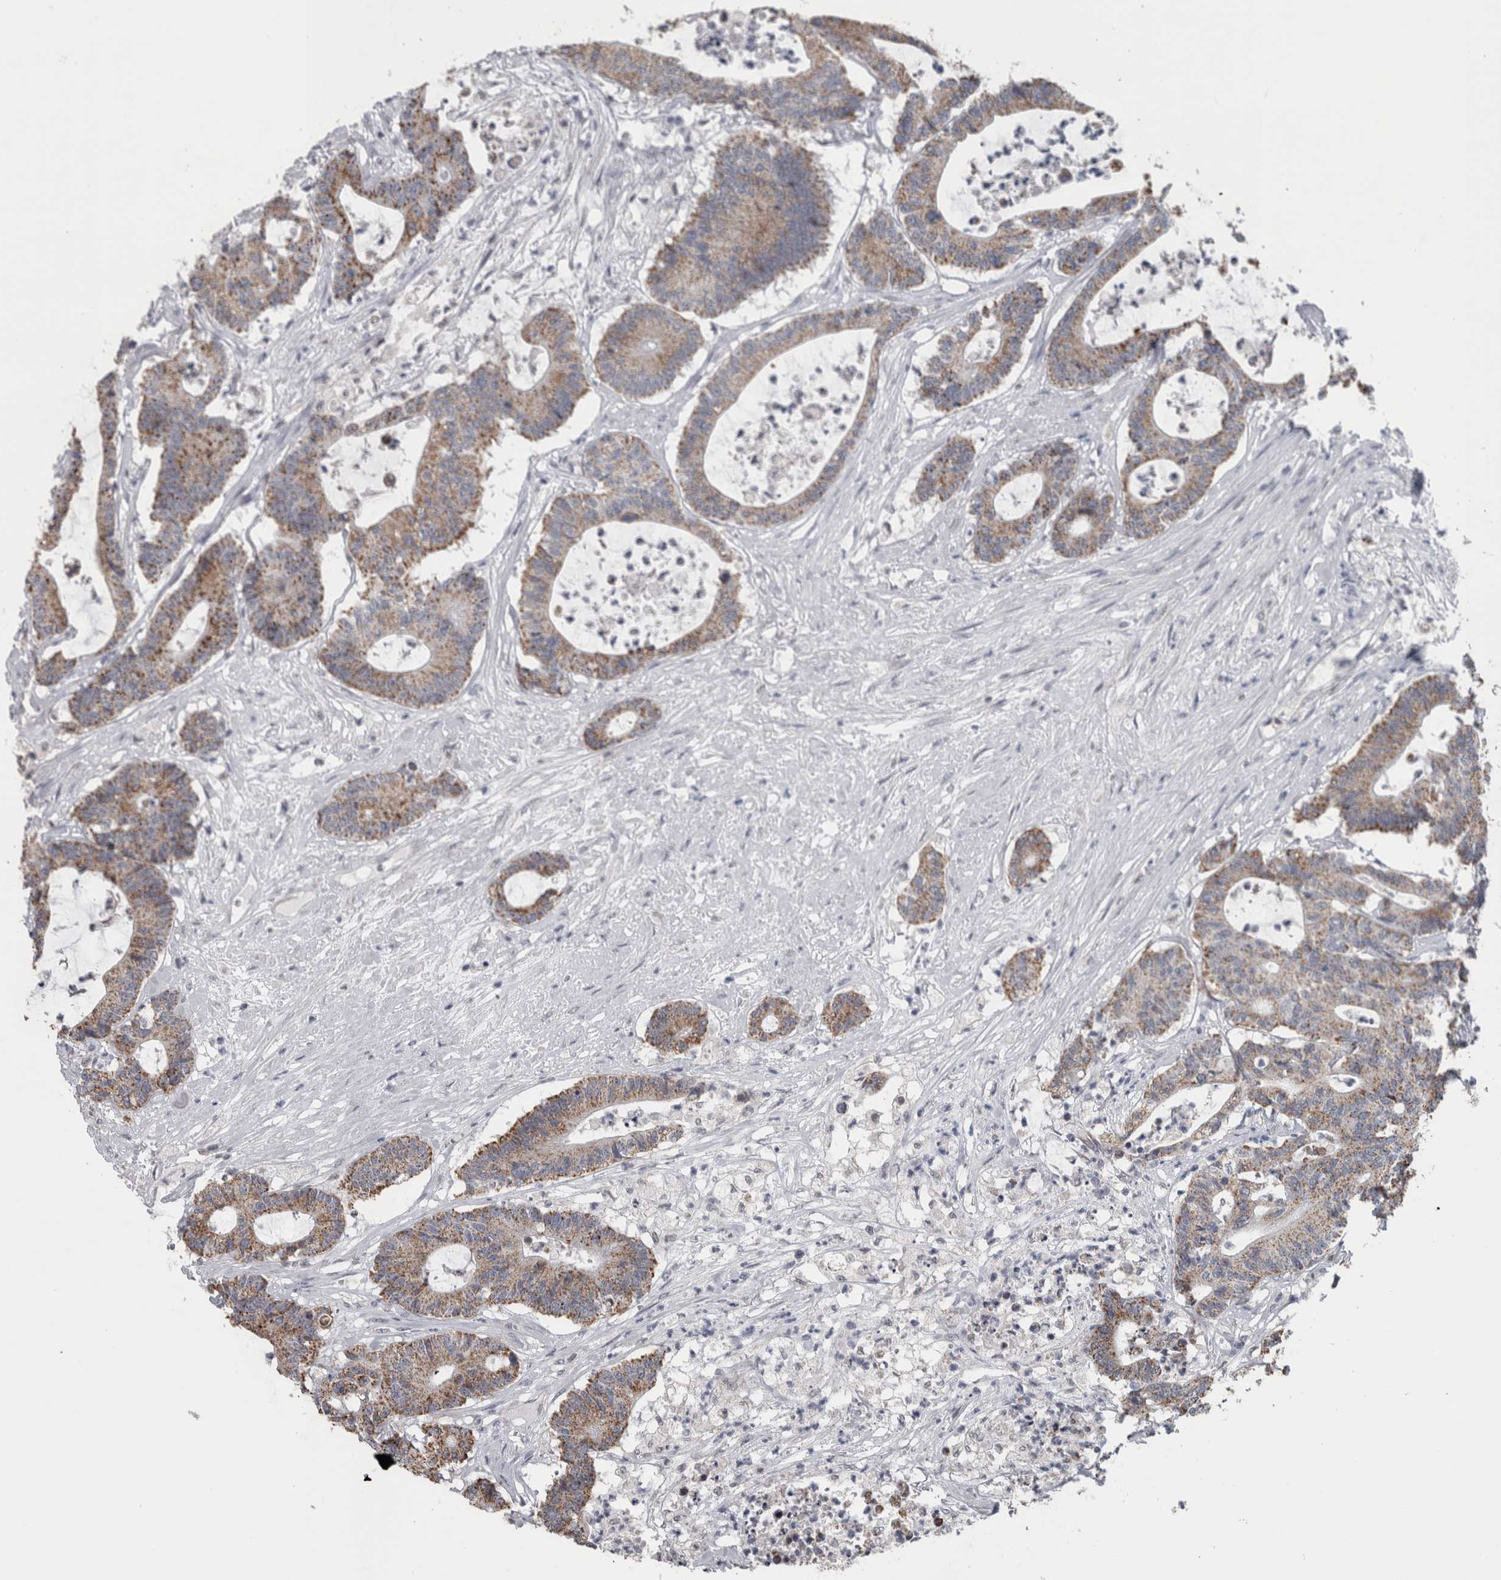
{"staining": {"intensity": "moderate", "quantity": ">75%", "location": "cytoplasmic/membranous"}, "tissue": "colorectal cancer", "cell_type": "Tumor cells", "image_type": "cancer", "snomed": [{"axis": "morphology", "description": "Adenocarcinoma, NOS"}, {"axis": "topography", "description": "Colon"}], "caption": "Immunohistochemical staining of human colorectal cancer (adenocarcinoma) reveals moderate cytoplasmic/membranous protein positivity in approximately >75% of tumor cells.", "gene": "OR2K2", "patient": {"sex": "female", "age": 84}}